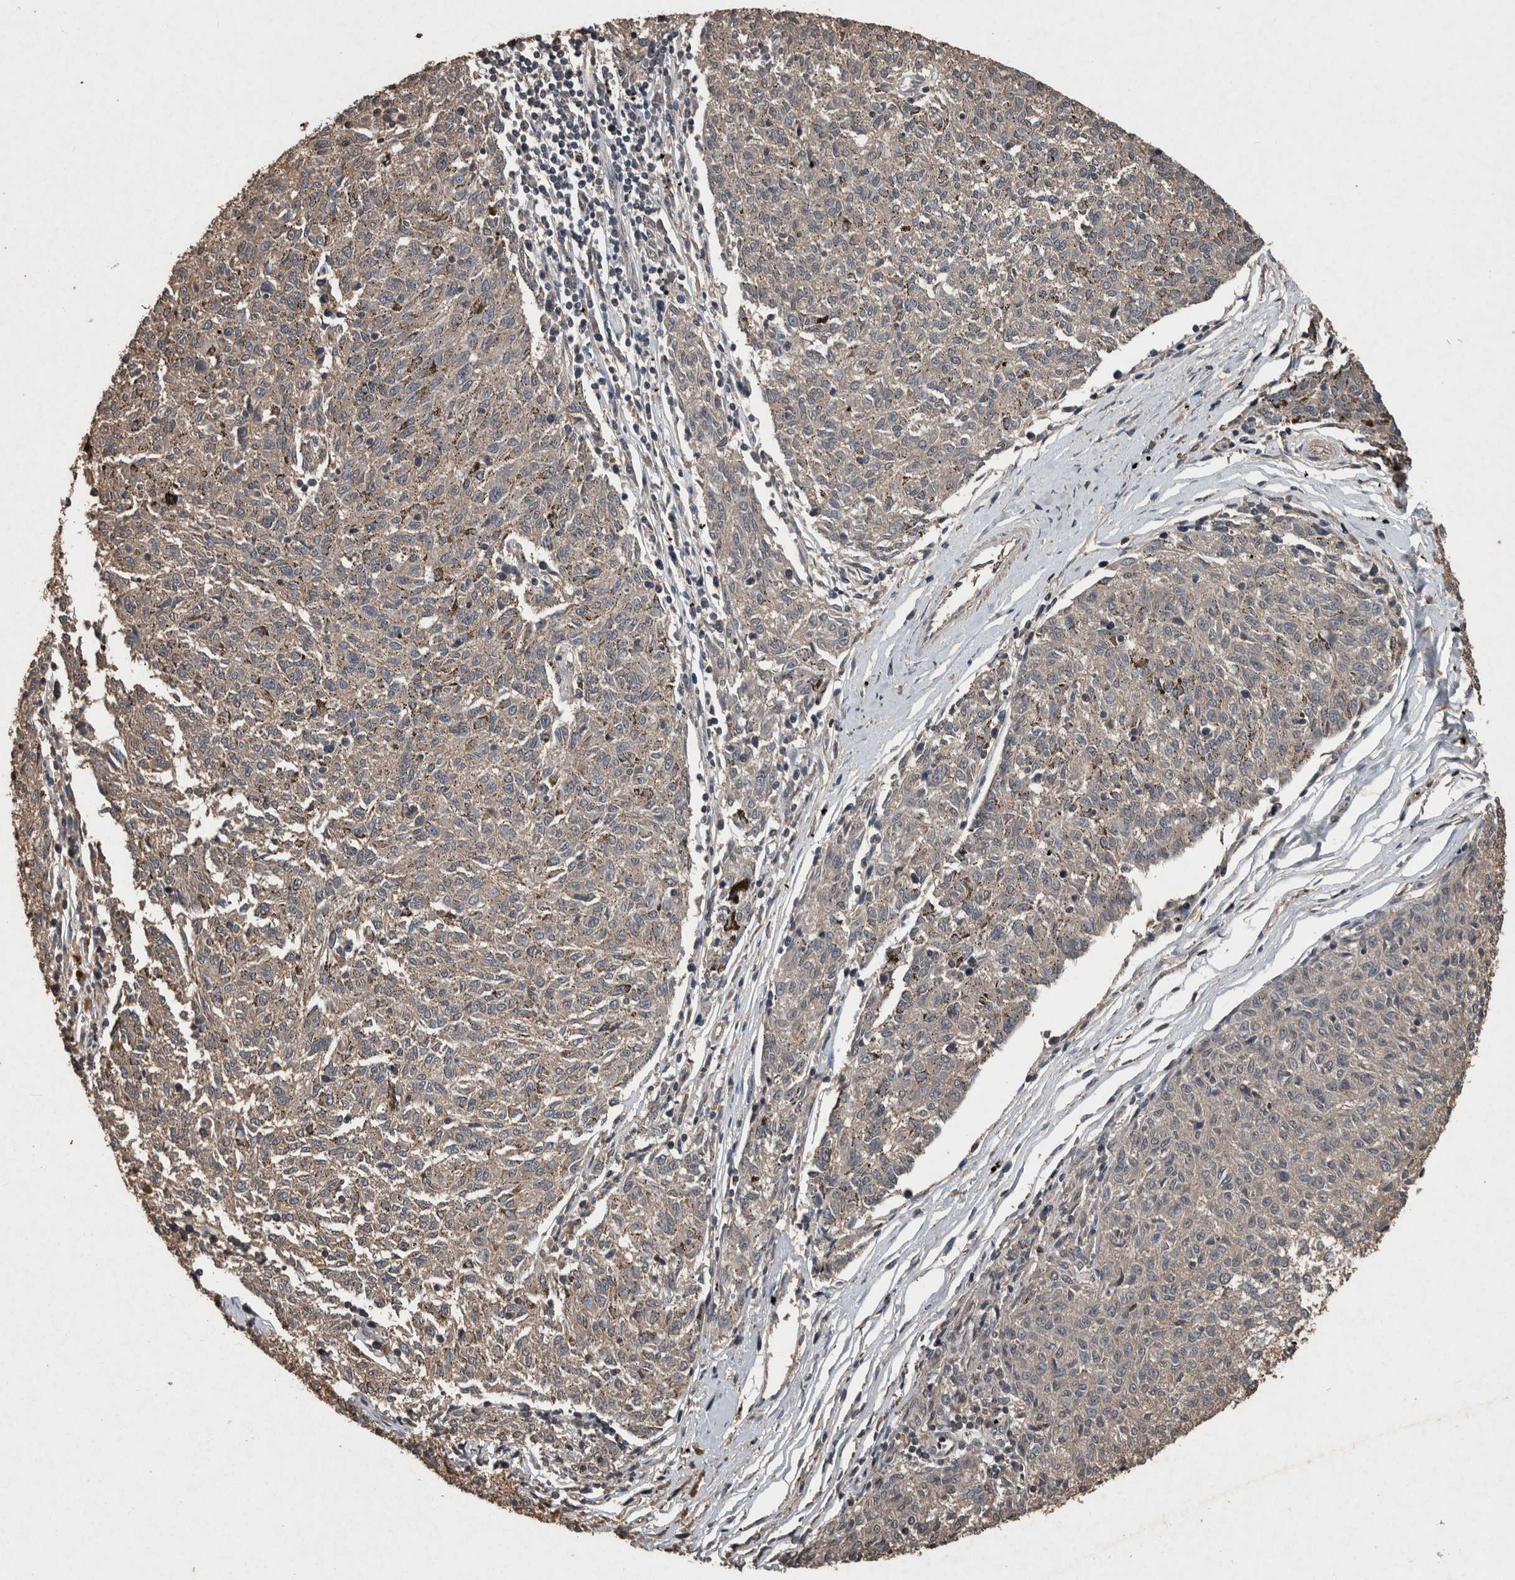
{"staining": {"intensity": "weak", "quantity": "25%-75%", "location": "cytoplasmic/membranous"}, "tissue": "melanoma", "cell_type": "Tumor cells", "image_type": "cancer", "snomed": [{"axis": "morphology", "description": "Malignant melanoma, NOS"}, {"axis": "topography", "description": "Skin"}], "caption": "IHC histopathology image of neoplastic tissue: melanoma stained using immunohistochemistry (IHC) demonstrates low levels of weak protein expression localized specifically in the cytoplasmic/membranous of tumor cells, appearing as a cytoplasmic/membranous brown color.", "gene": "FGFRL1", "patient": {"sex": "female", "age": 72}}